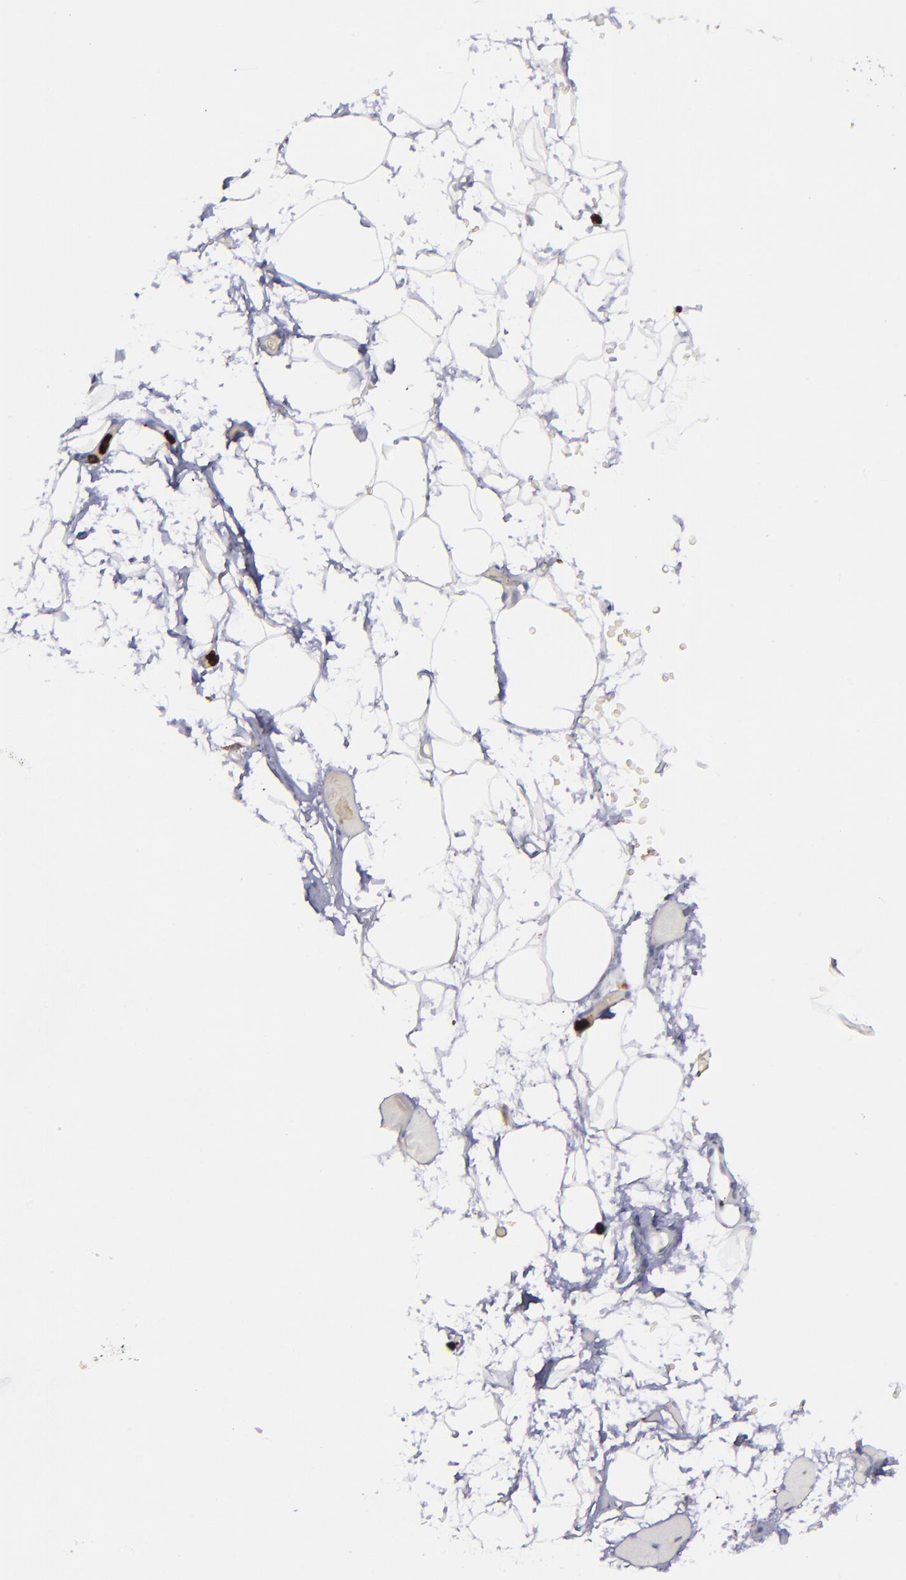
{"staining": {"intensity": "negative", "quantity": "none", "location": "none"}, "tissue": "skeletal muscle", "cell_type": "Myocytes", "image_type": "normal", "snomed": [{"axis": "morphology", "description": "Normal tissue, NOS"}, {"axis": "topography", "description": "Skeletal muscle"}, {"axis": "topography", "description": "Parathyroid gland"}], "caption": "Immunohistochemistry (IHC) photomicrograph of unremarkable skeletal muscle: skeletal muscle stained with DAB (3,3'-diaminobenzidine) displays no significant protein staining in myocytes. The staining was performed using DAB (3,3'-diaminobenzidine) to visualize the protein expression in brown, while the nuclei were stained in blue with hematoxylin (Magnification: 20x).", "gene": "NCF2", "patient": {"sex": "female", "age": 37}}